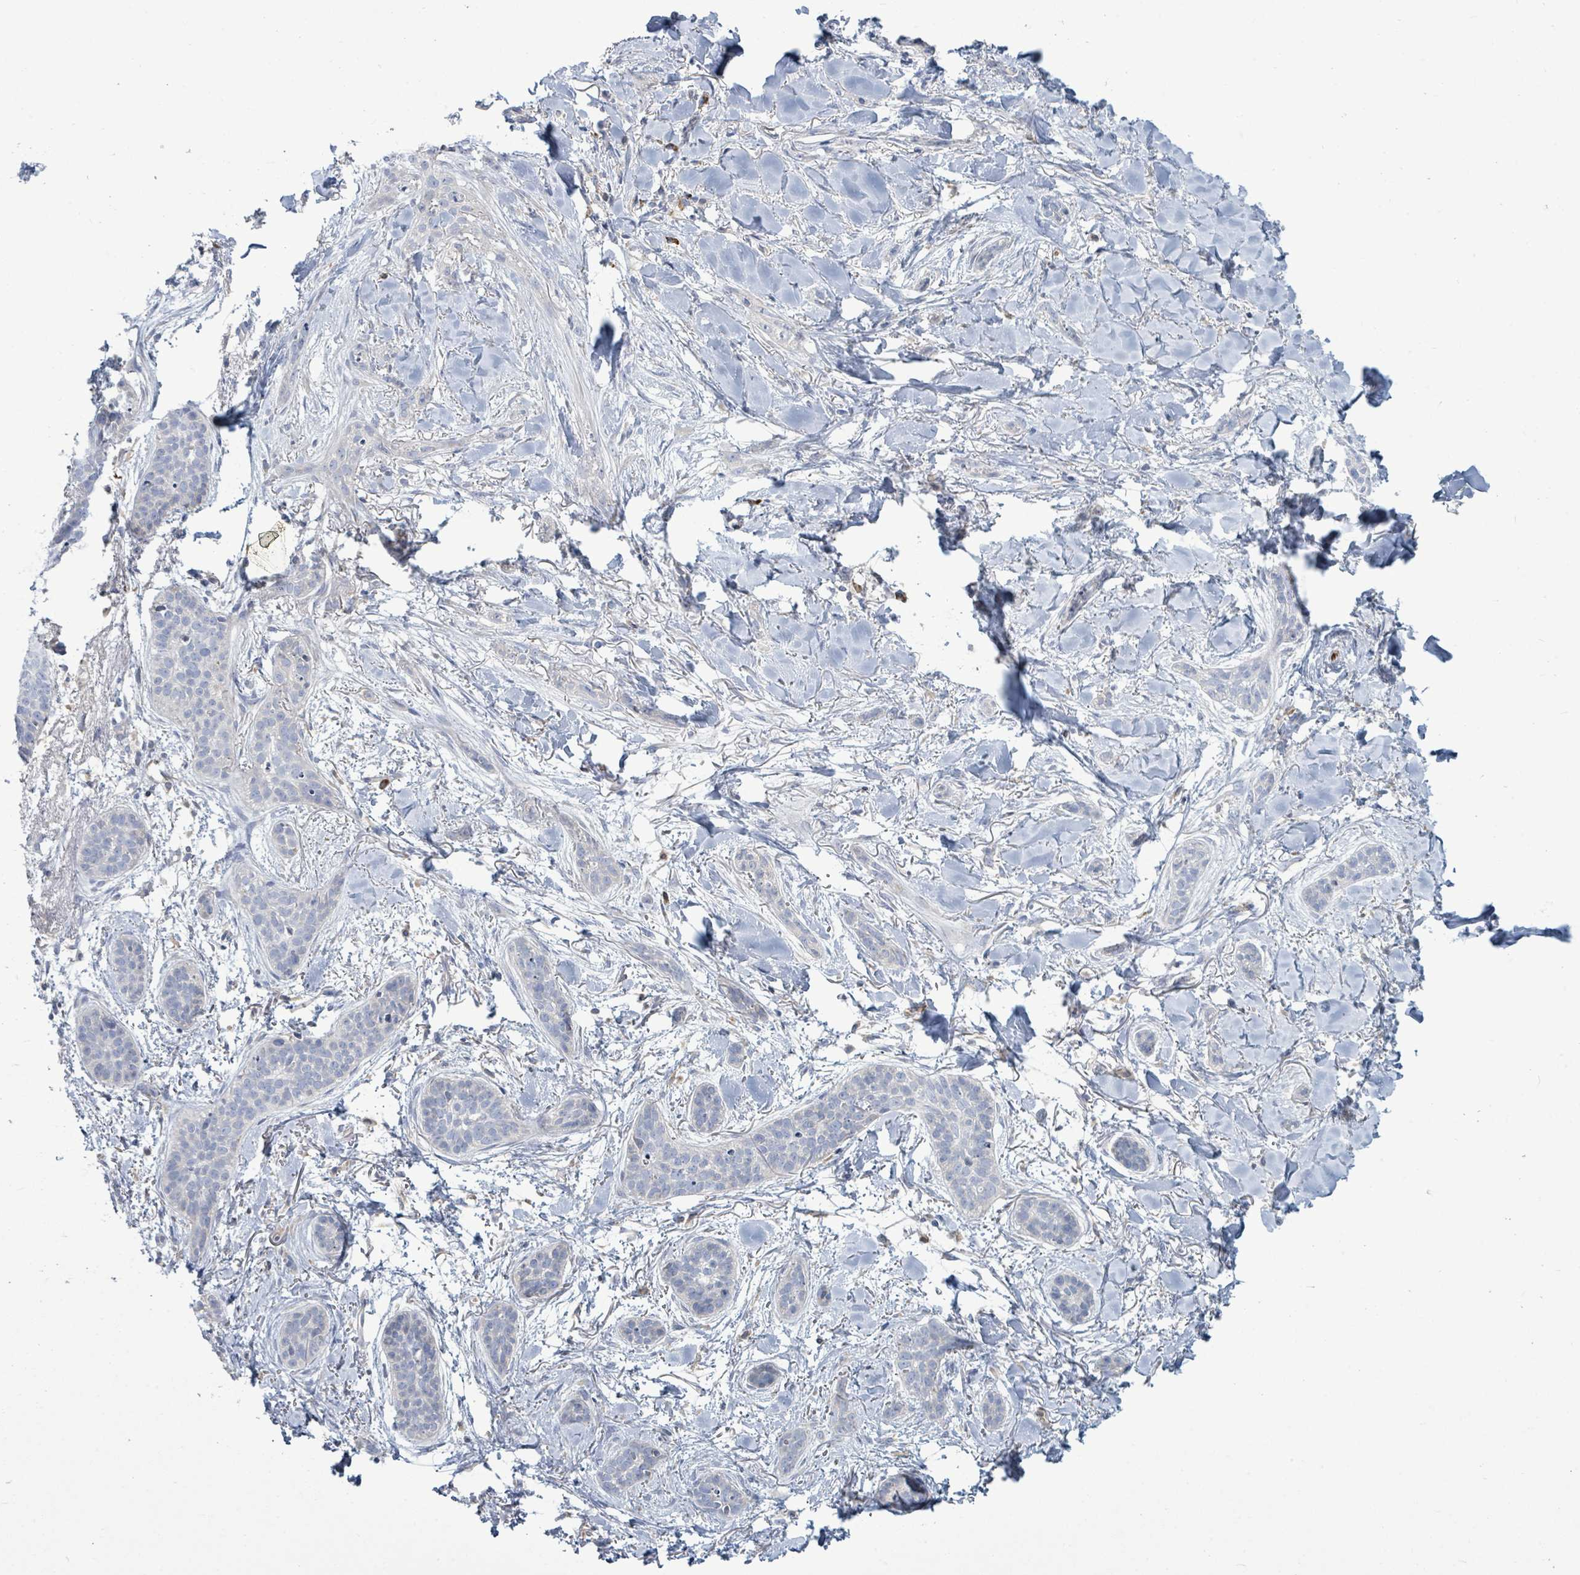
{"staining": {"intensity": "negative", "quantity": "none", "location": "none"}, "tissue": "skin cancer", "cell_type": "Tumor cells", "image_type": "cancer", "snomed": [{"axis": "morphology", "description": "Basal cell carcinoma"}, {"axis": "topography", "description": "Skin"}], "caption": "Tumor cells are negative for brown protein staining in skin basal cell carcinoma. Brightfield microscopy of immunohistochemistry (IHC) stained with DAB (brown) and hematoxylin (blue), captured at high magnification.", "gene": "SIRPB1", "patient": {"sex": "male", "age": 52}}